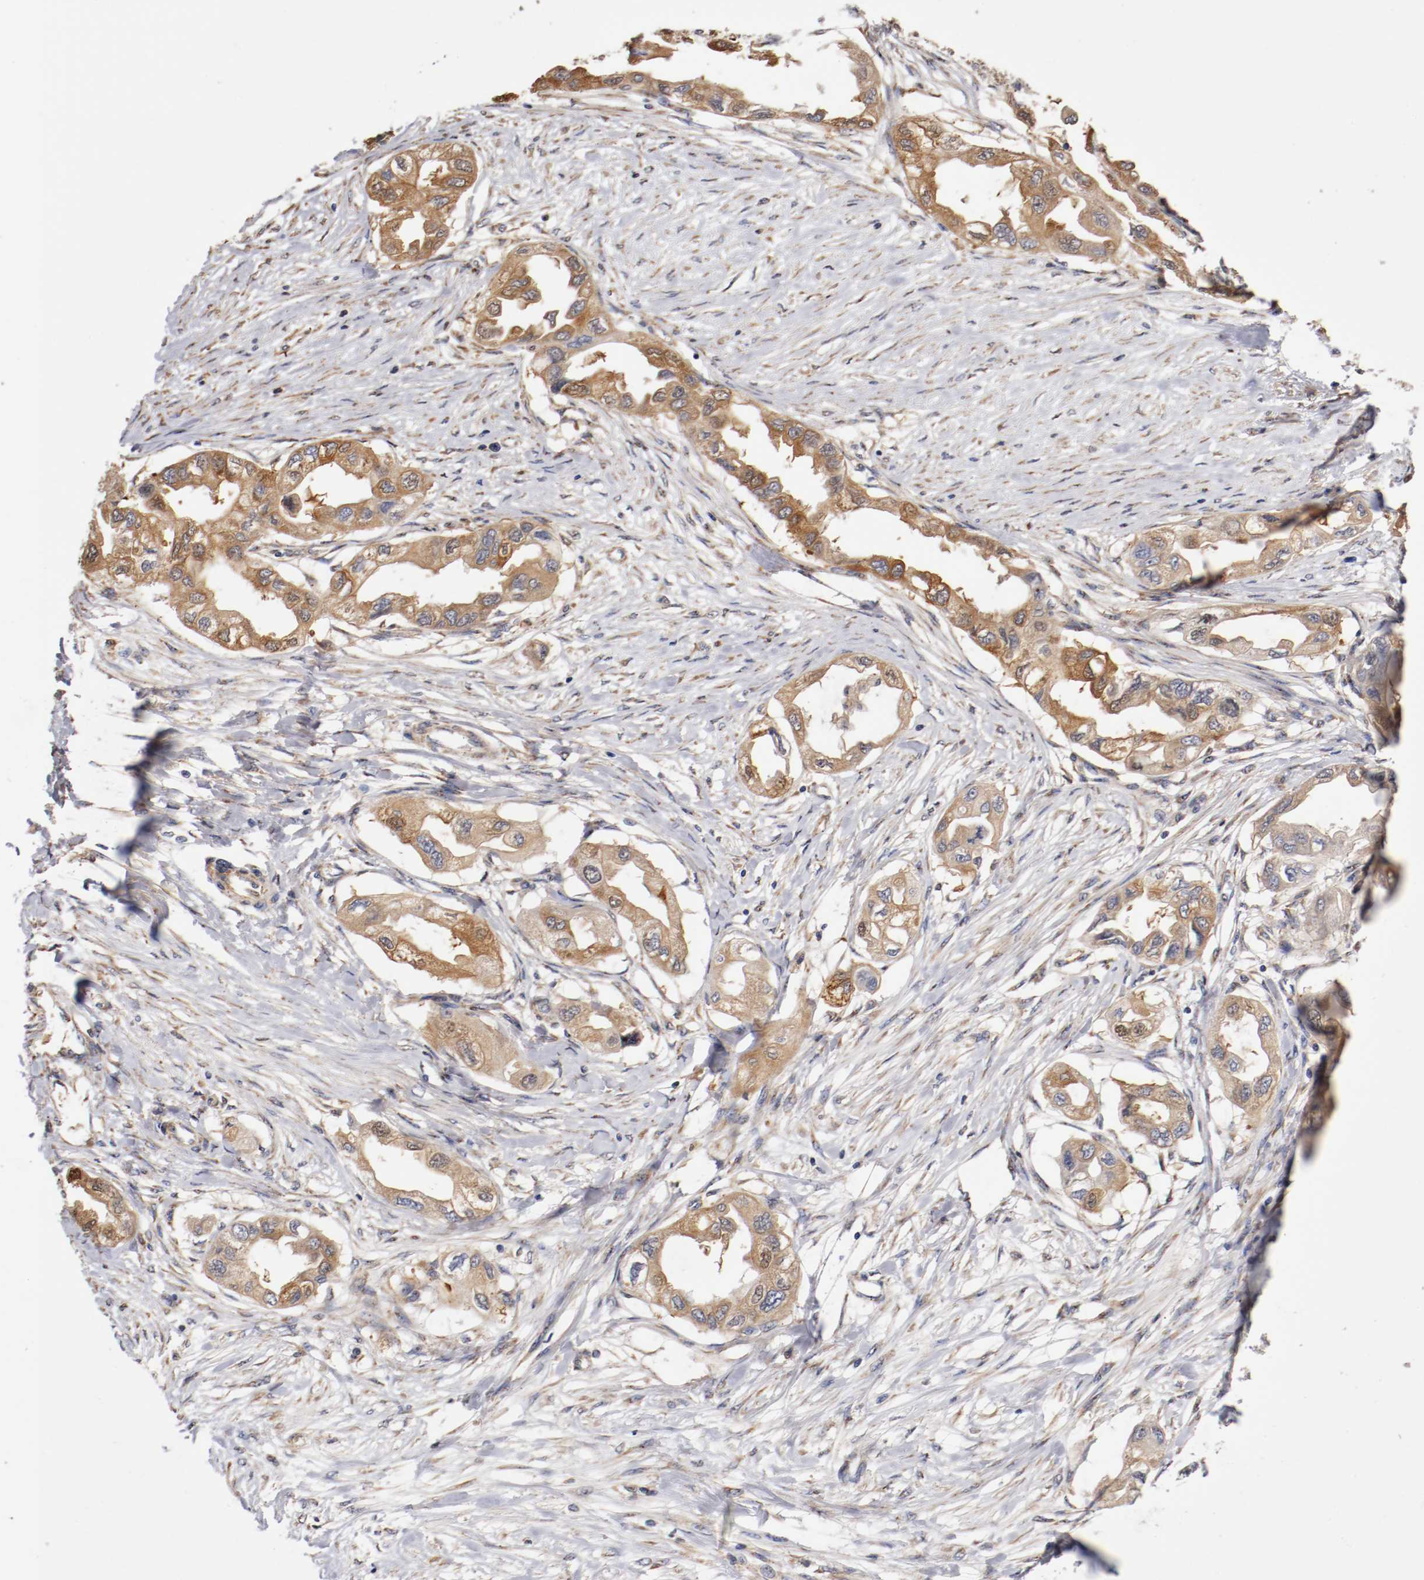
{"staining": {"intensity": "moderate", "quantity": ">75%", "location": "cytoplasmic/membranous"}, "tissue": "endometrial cancer", "cell_type": "Tumor cells", "image_type": "cancer", "snomed": [{"axis": "morphology", "description": "Adenocarcinoma, NOS"}, {"axis": "topography", "description": "Endometrium"}], "caption": "Human endometrial adenocarcinoma stained with a protein marker exhibits moderate staining in tumor cells.", "gene": "TNFSF13", "patient": {"sex": "female", "age": 67}}